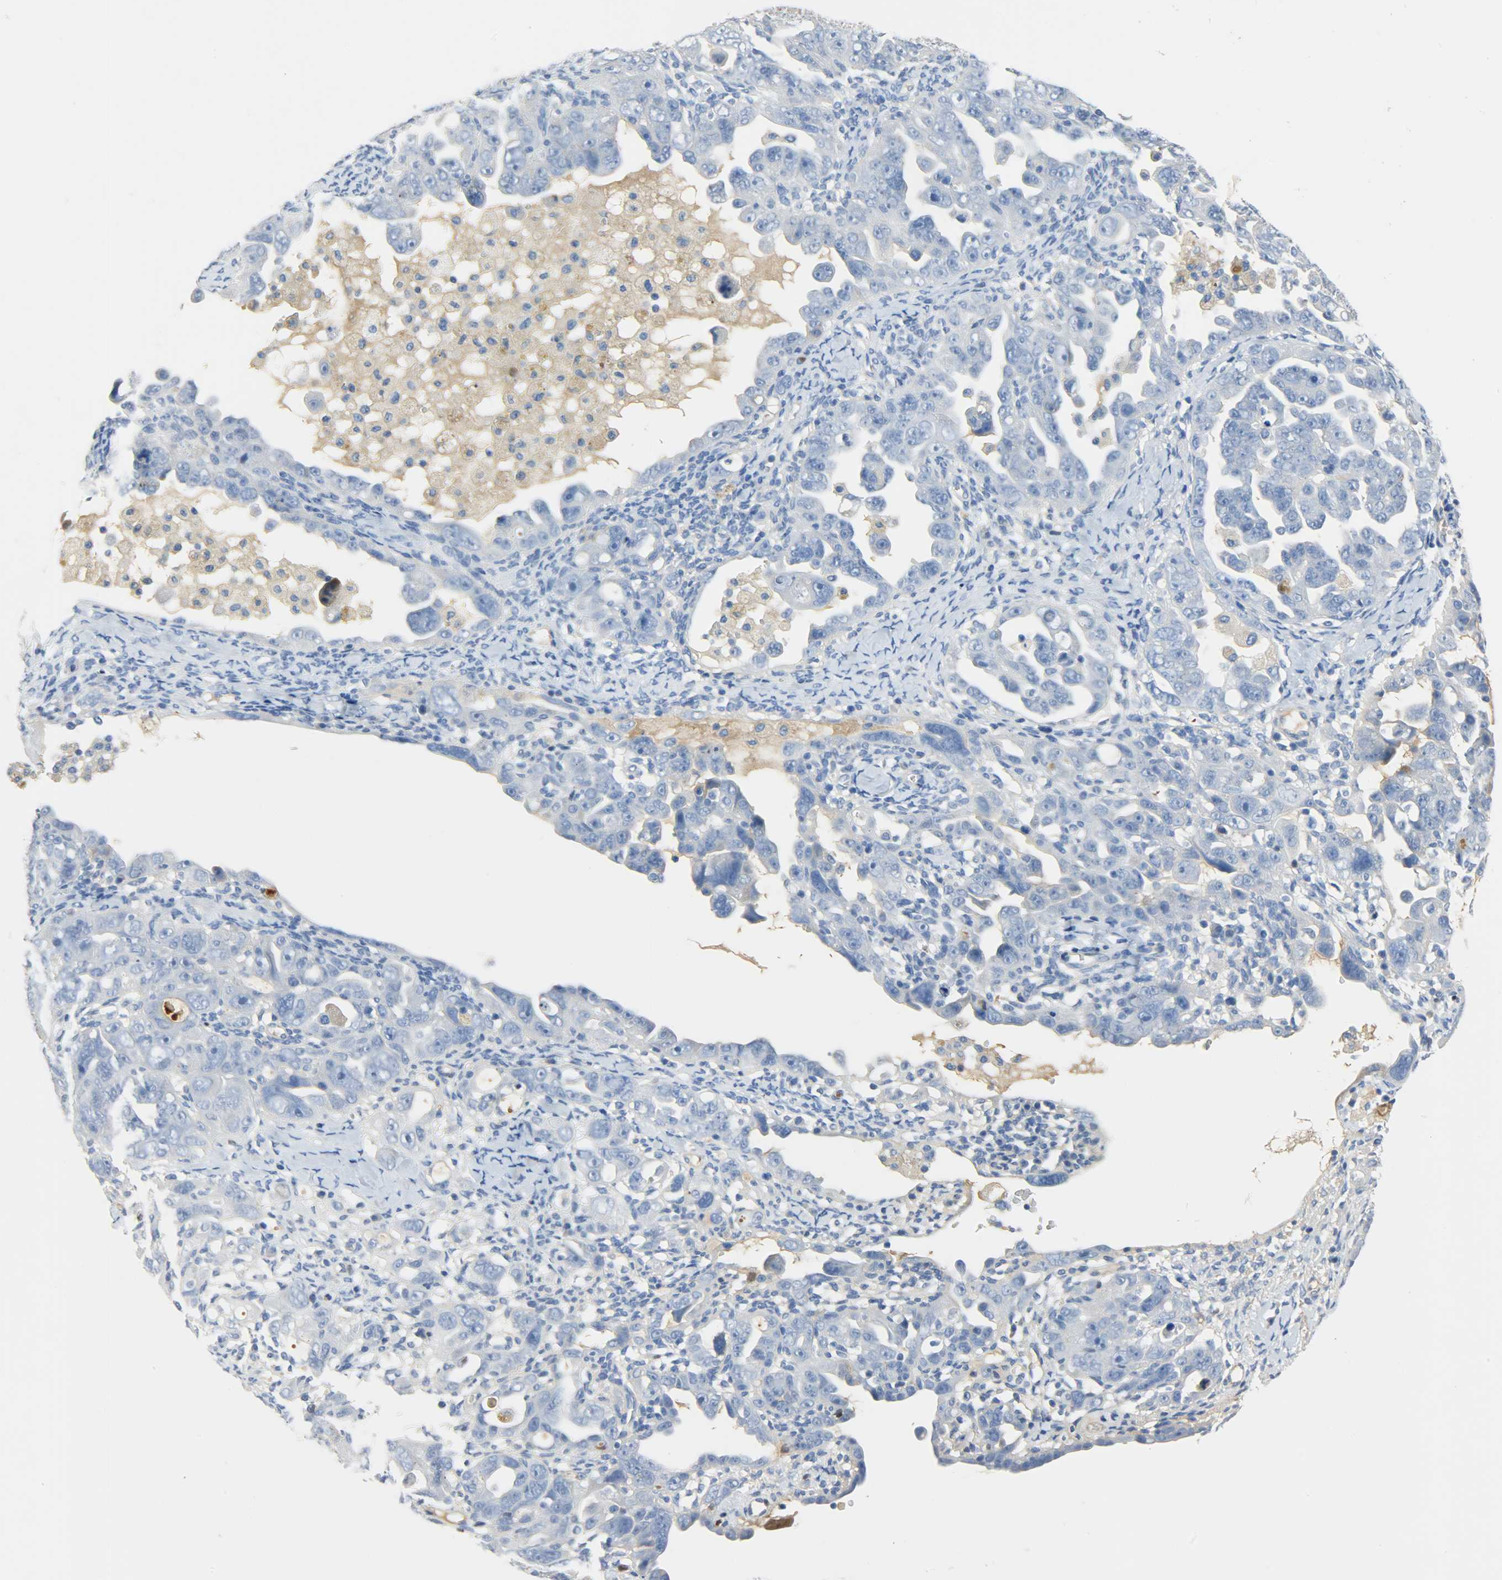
{"staining": {"intensity": "negative", "quantity": "none", "location": "none"}, "tissue": "ovarian cancer", "cell_type": "Tumor cells", "image_type": "cancer", "snomed": [{"axis": "morphology", "description": "Cystadenocarcinoma, serous, NOS"}, {"axis": "topography", "description": "Ovary"}], "caption": "Immunohistochemistry (IHC) of human ovarian cancer (serous cystadenocarcinoma) shows no expression in tumor cells.", "gene": "CRP", "patient": {"sex": "female", "age": 66}}